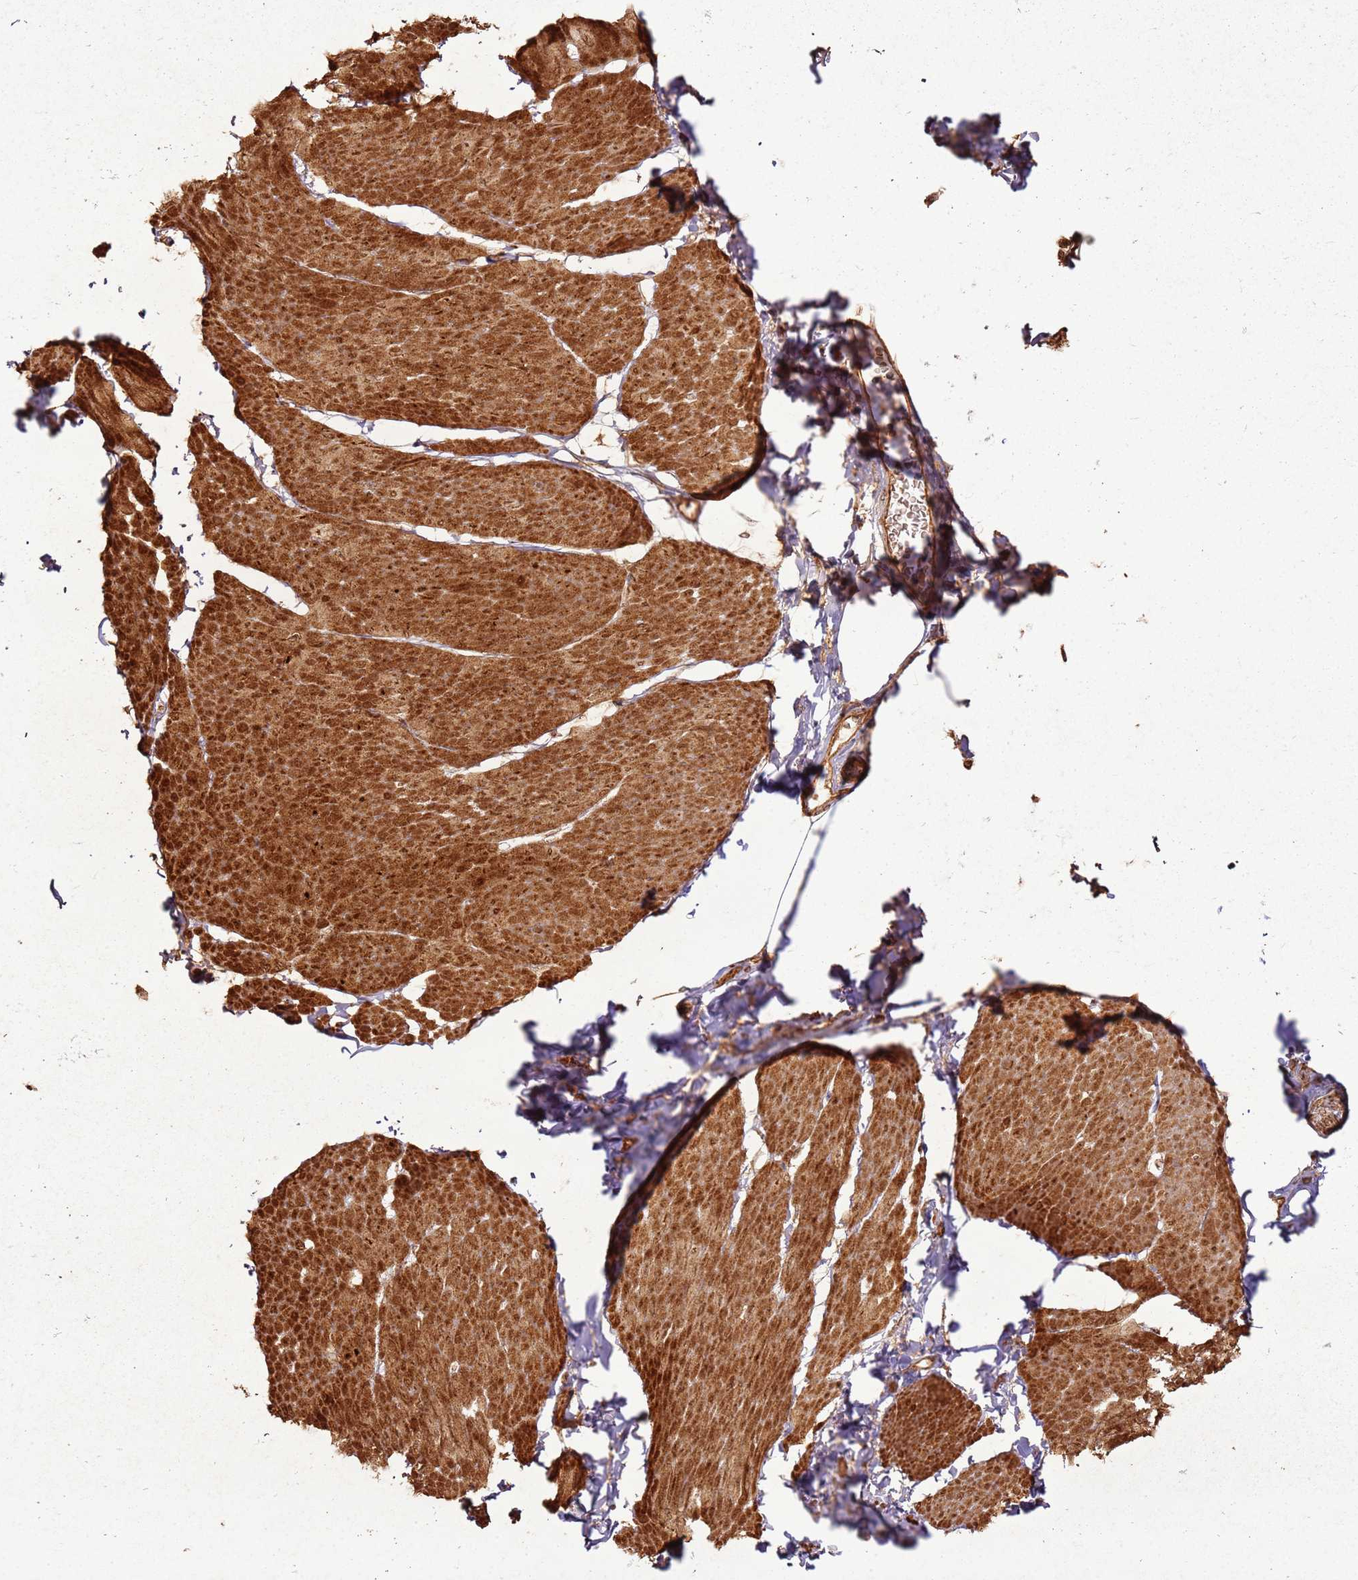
{"staining": {"intensity": "strong", "quantity": ">75%", "location": "cytoplasmic/membranous"}, "tissue": "smooth muscle", "cell_type": "Smooth muscle cells", "image_type": "normal", "snomed": [{"axis": "morphology", "description": "Urothelial carcinoma, High grade"}, {"axis": "topography", "description": "Urinary bladder"}], "caption": "Human smooth muscle stained with a protein marker displays strong staining in smooth muscle cells.", "gene": "MRPS6", "patient": {"sex": "male", "age": 46}}